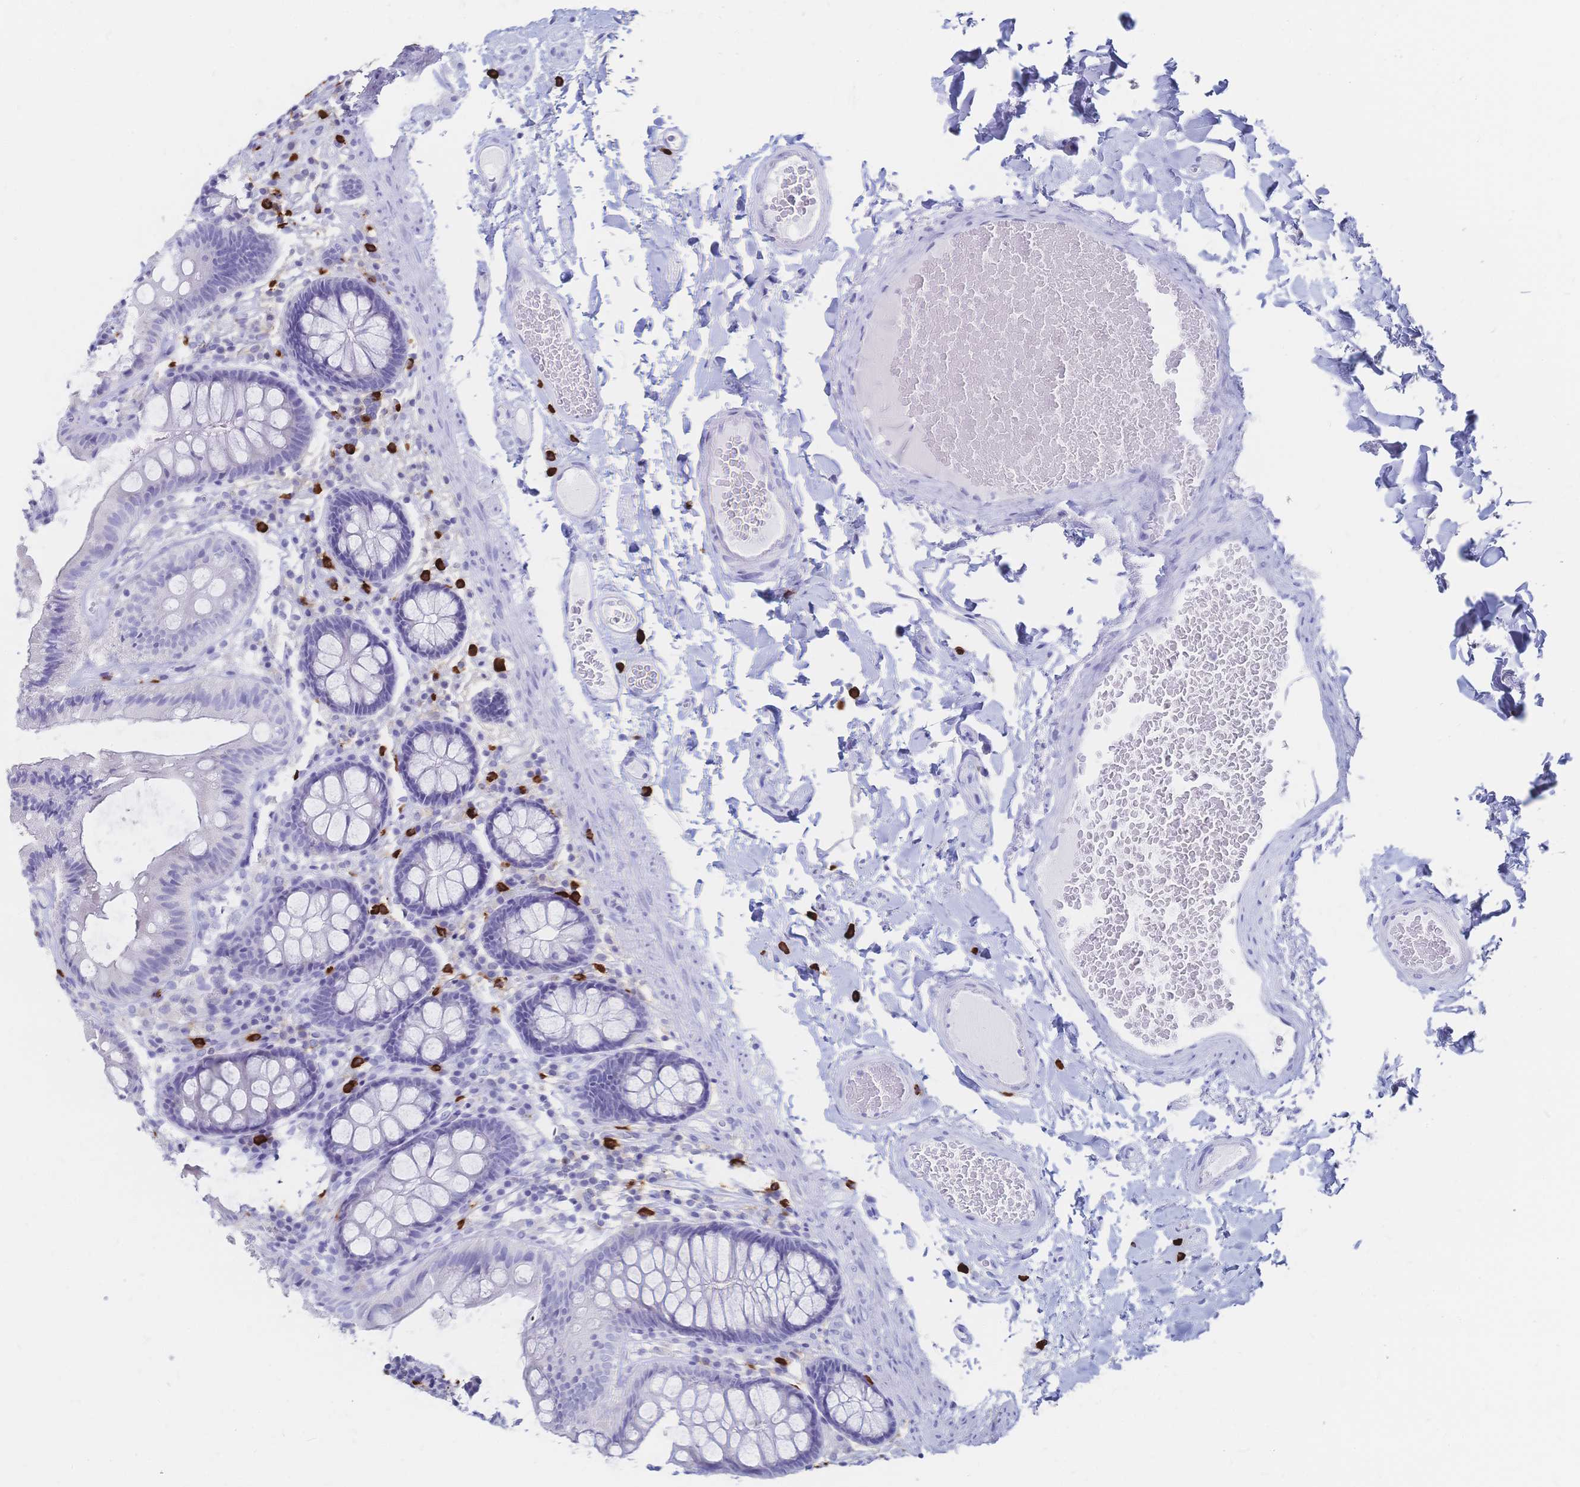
{"staining": {"intensity": "negative", "quantity": "none", "location": "none"}, "tissue": "colon", "cell_type": "Endothelial cells", "image_type": "normal", "snomed": [{"axis": "morphology", "description": "Normal tissue, NOS"}, {"axis": "topography", "description": "Colon"}], "caption": "Unremarkable colon was stained to show a protein in brown. There is no significant positivity in endothelial cells. (Stains: DAB (3,3'-diaminobenzidine) IHC with hematoxylin counter stain, Microscopy: brightfield microscopy at high magnification).", "gene": "IL2RB", "patient": {"sex": "male", "age": 84}}